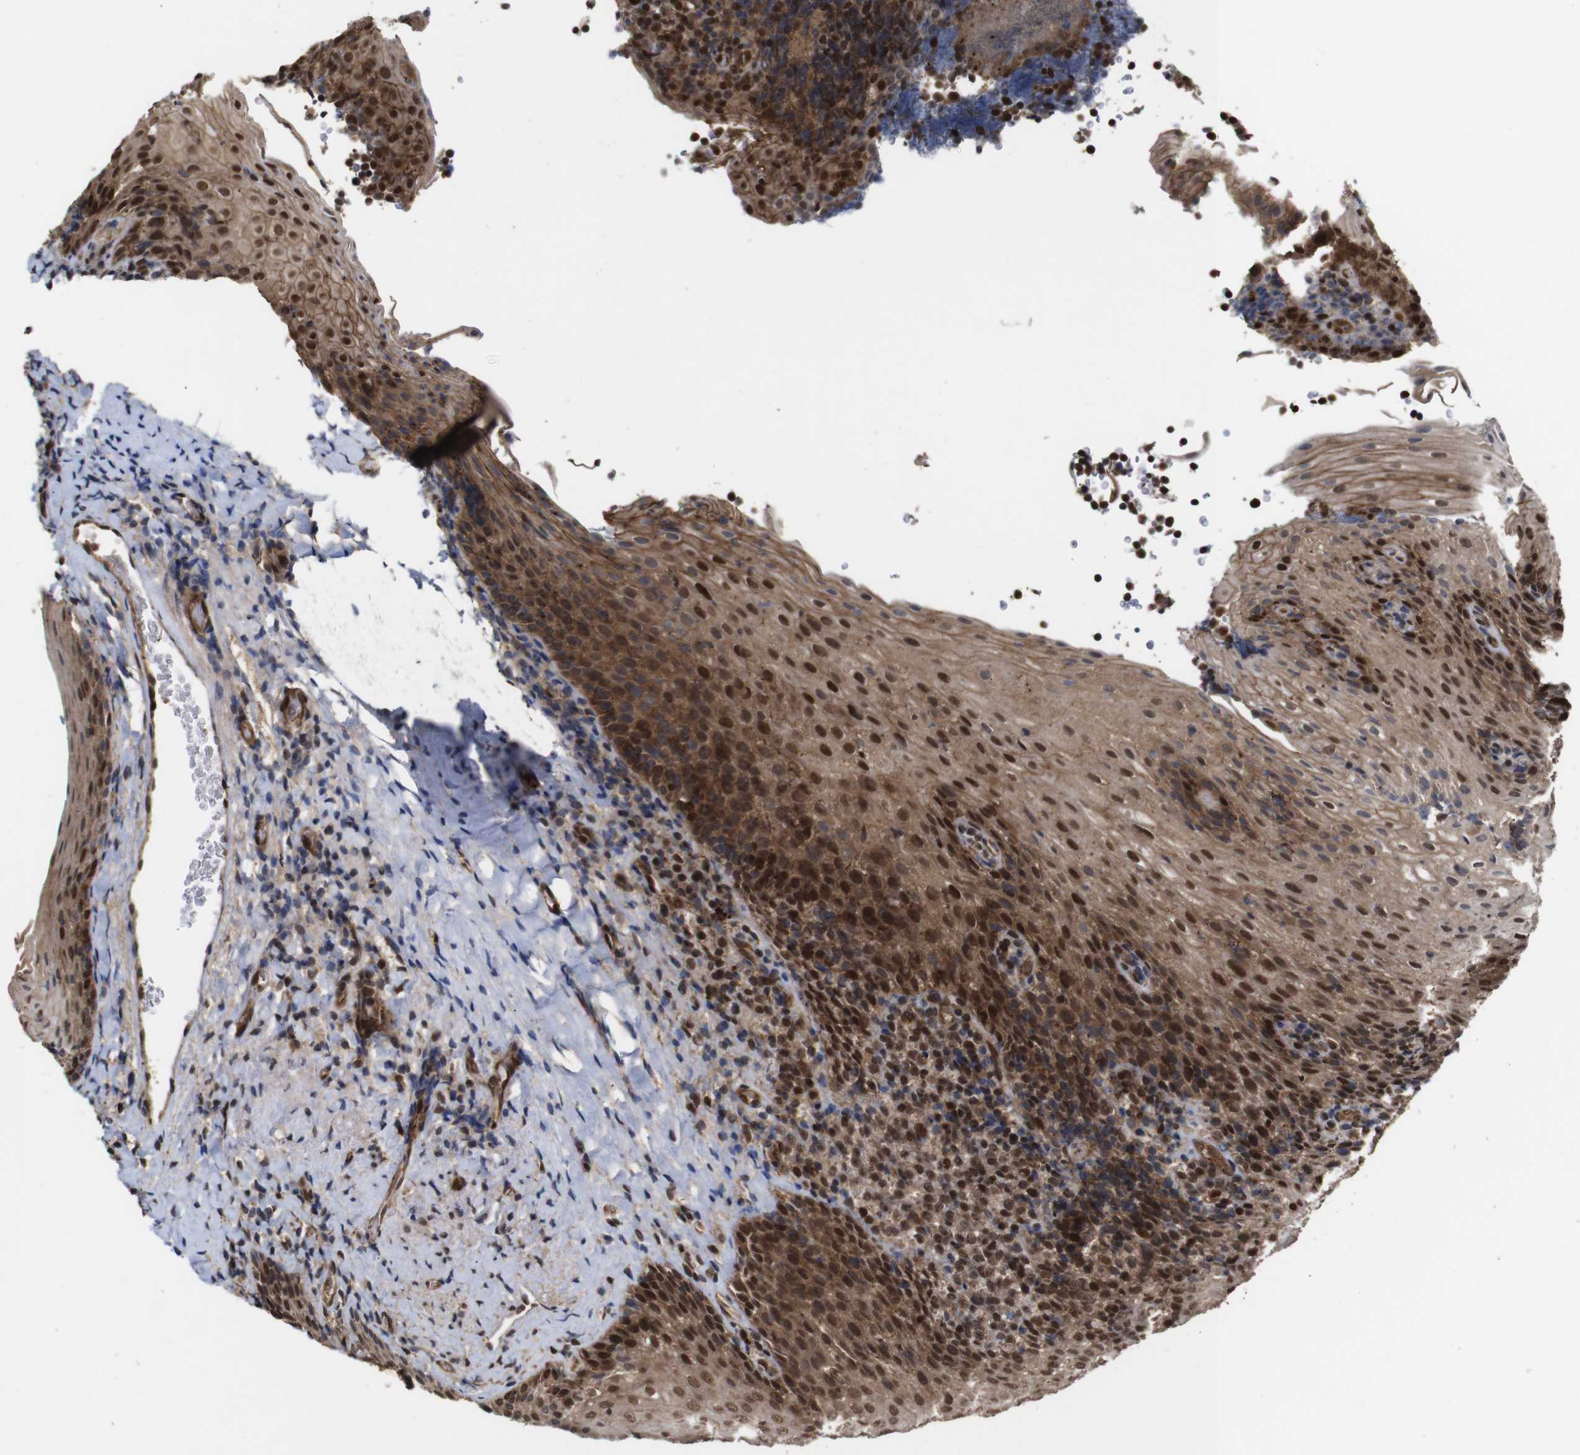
{"staining": {"intensity": "moderate", "quantity": ">75%", "location": "cytoplasmic/membranous"}, "tissue": "tonsil", "cell_type": "Germinal center cells", "image_type": "normal", "snomed": [{"axis": "morphology", "description": "Normal tissue, NOS"}, {"axis": "topography", "description": "Tonsil"}], "caption": "High-magnification brightfield microscopy of benign tonsil stained with DAB (brown) and counterstained with hematoxylin (blue). germinal center cells exhibit moderate cytoplasmic/membranous expression is identified in about>75% of cells.", "gene": "NANOS1", "patient": {"sex": "male", "age": 37}}